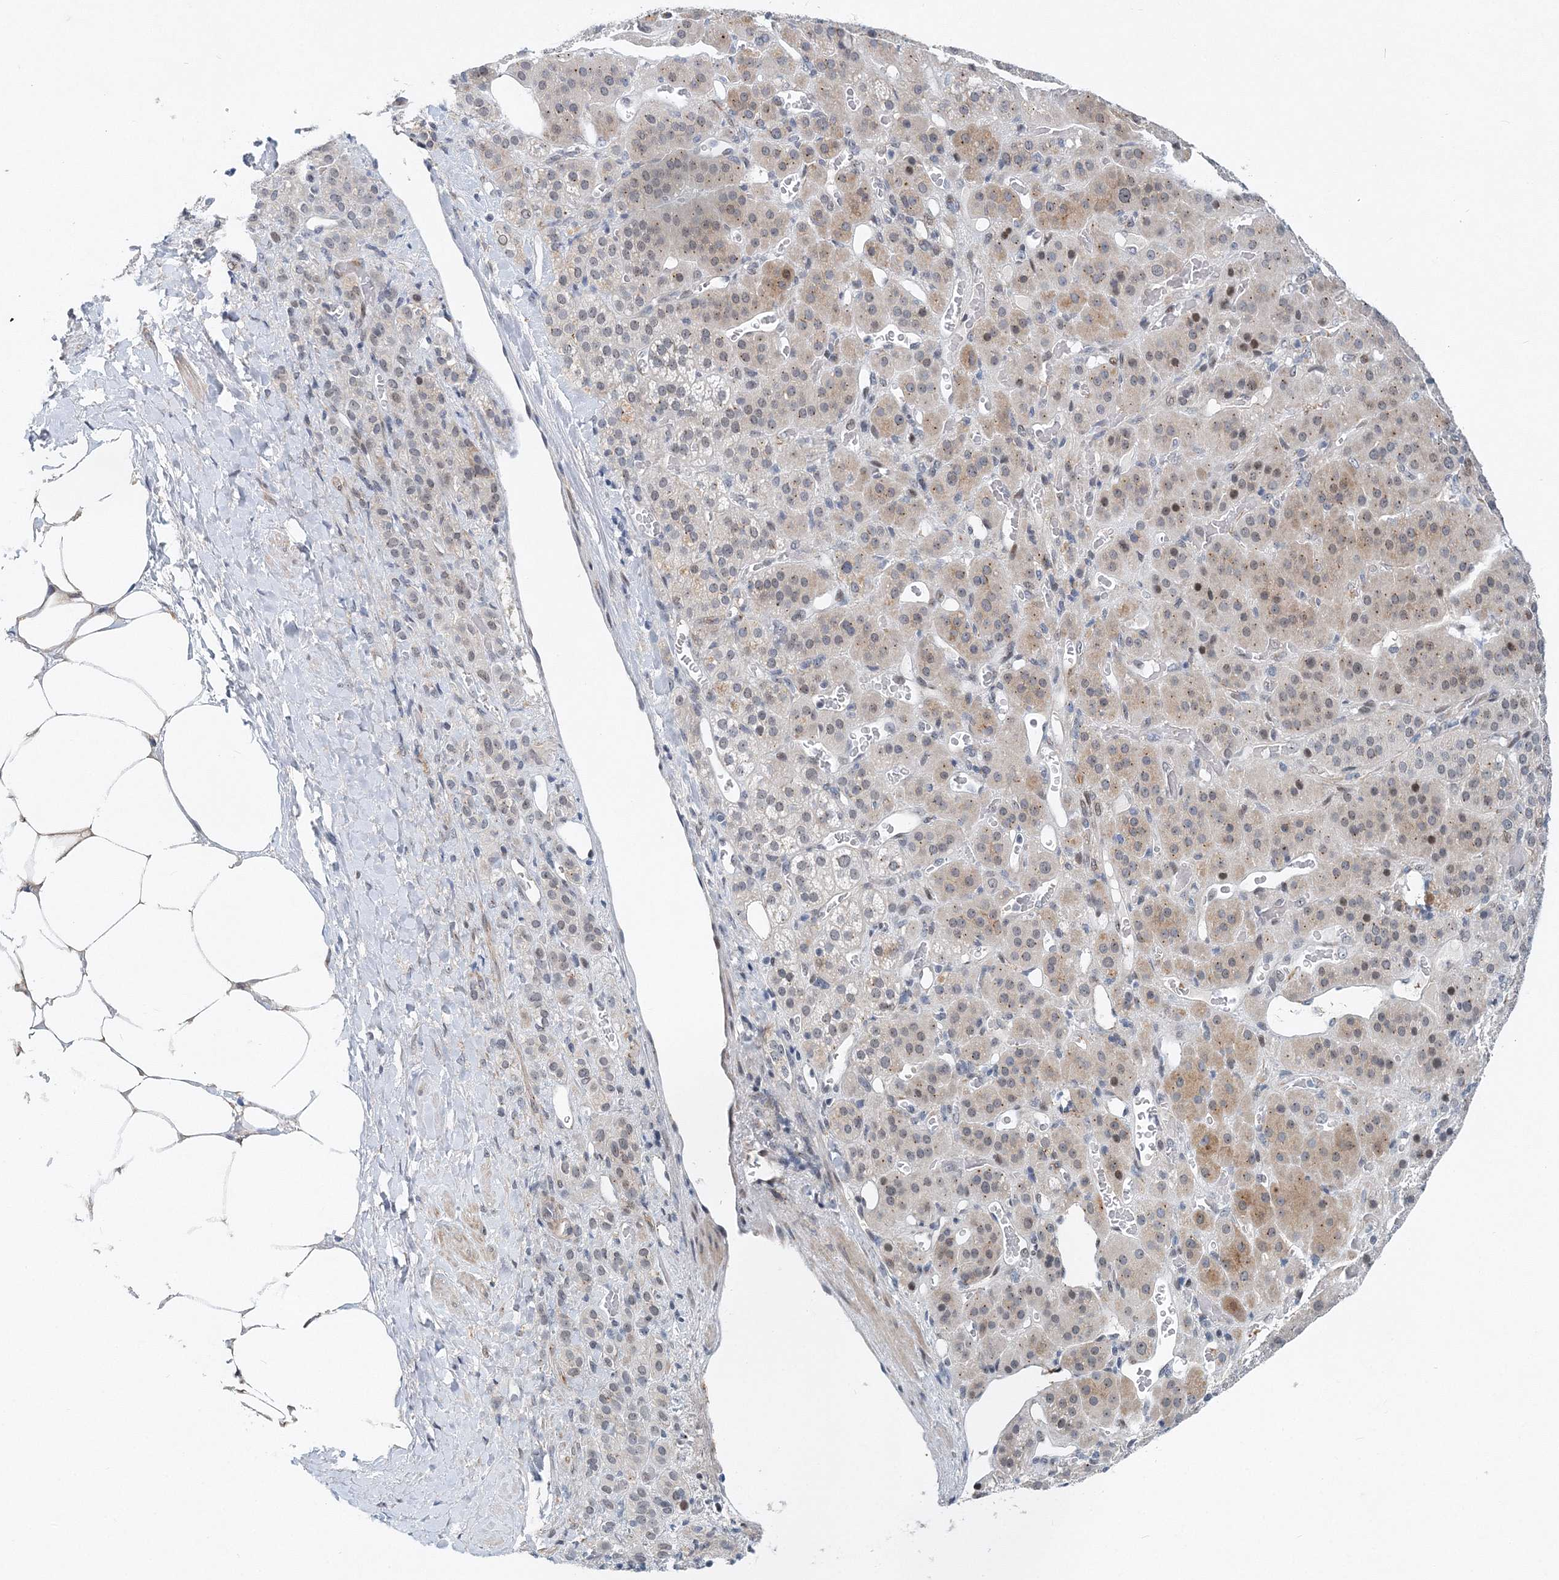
{"staining": {"intensity": "moderate", "quantity": "<25%", "location": "cytoplasmic/membranous,nuclear"}, "tissue": "adrenal gland", "cell_type": "Glandular cells", "image_type": "normal", "snomed": [{"axis": "morphology", "description": "Normal tissue, NOS"}, {"axis": "topography", "description": "Adrenal gland"}], "caption": "Immunohistochemistry (IHC) histopathology image of benign adrenal gland: adrenal gland stained using immunohistochemistry exhibits low levels of moderate protein expression localized specifically in the cytoplasmic/membranous,nuclear of glandular cells, appearing as a cytoplasmic/membranous,nuclear brown color.", "gene": "UIMC1", "patient": {"sex": "male", "age": 57}}